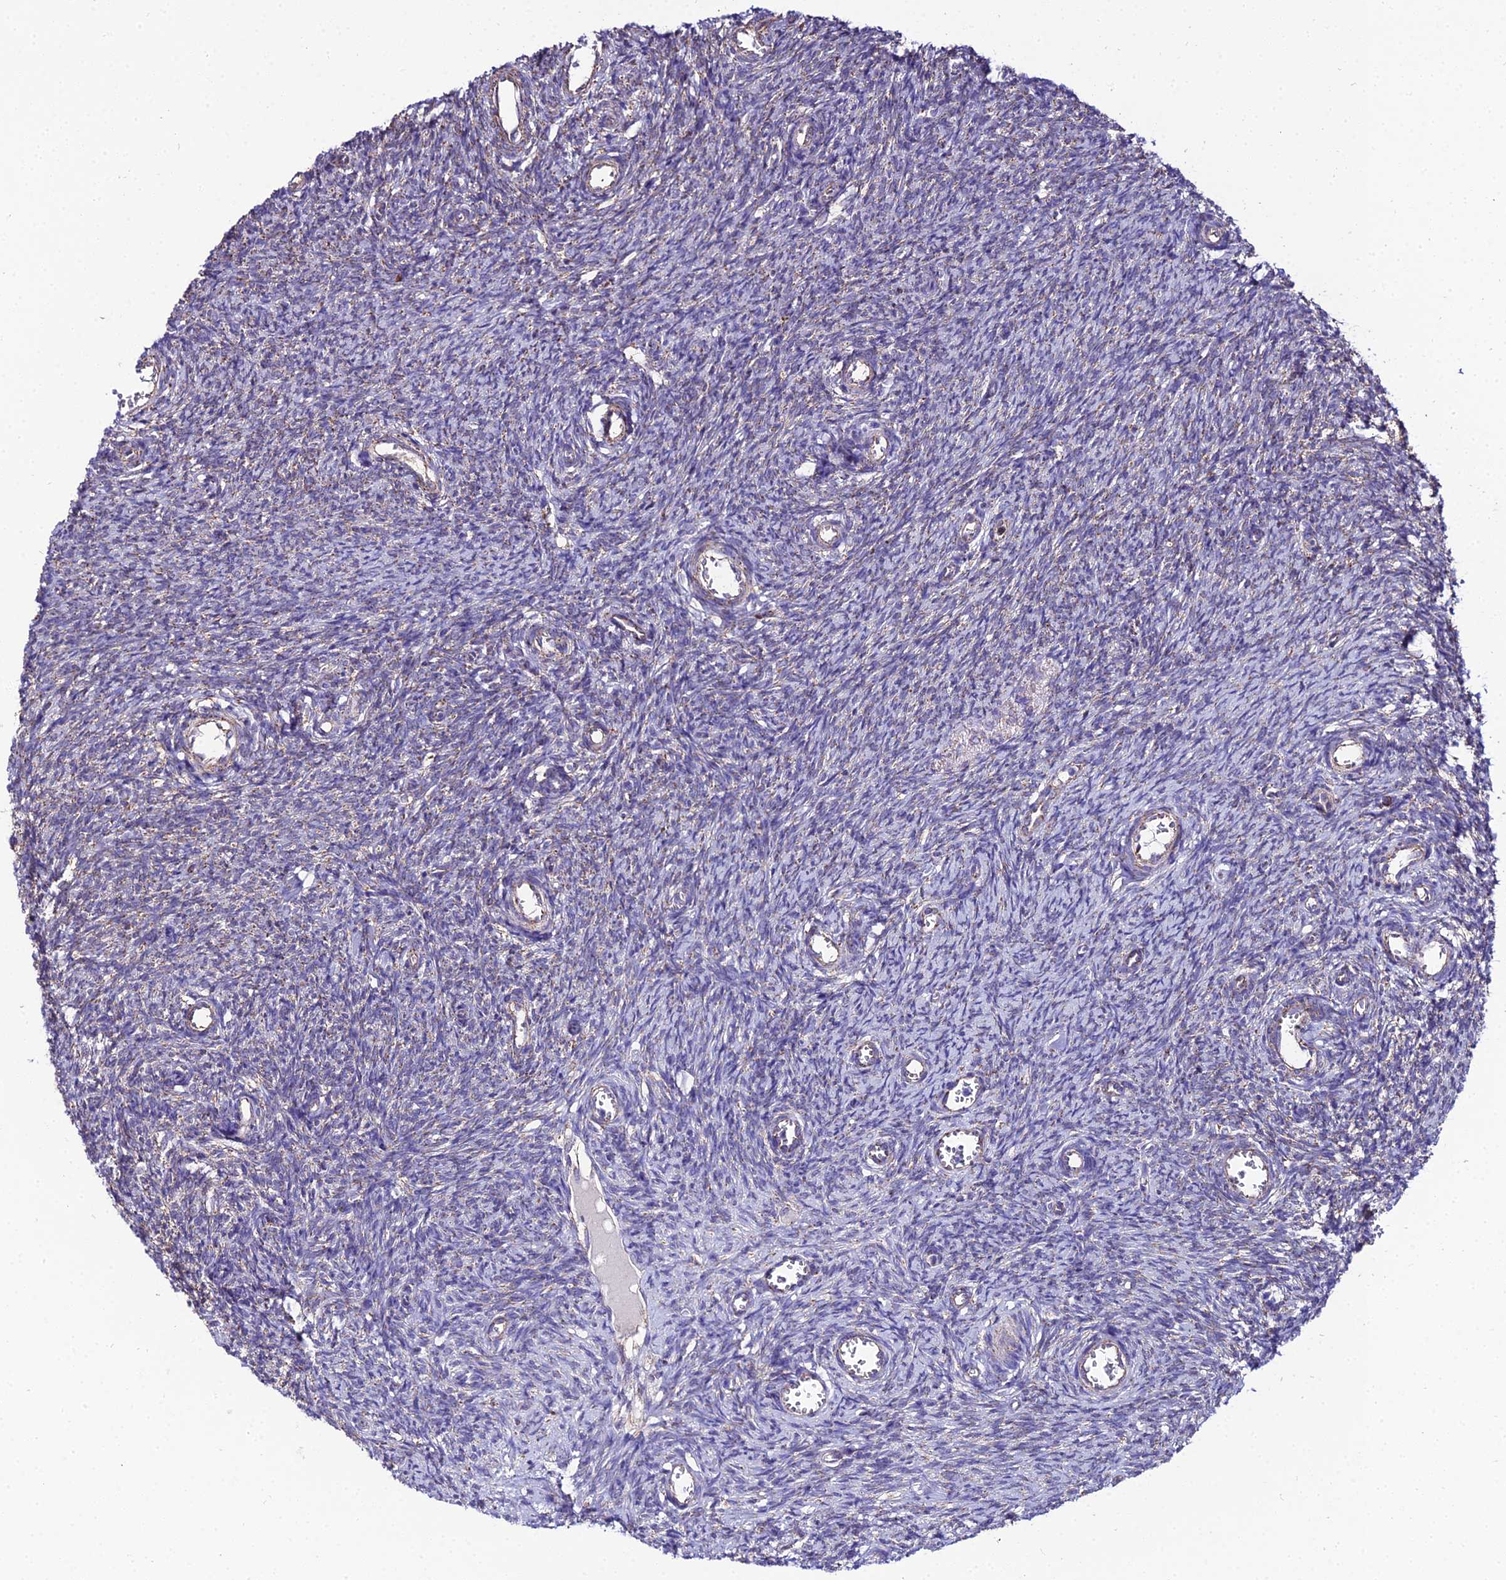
{"staining": {"intensity": "moderate", "quantity": "<25%", "location": "nuclear"}, "tissue": "ovary", "cell_type": "Follicle cells", "image_type": "normal", "snomed": [{"axis": "morphology", "description": "Normal tissue, NOS"}, {"axis": "topography", "description": "Ovary"}], "caption": "Protein analysis of normal ovary displays moderate nuclear positivity in about <25% of follicle cells.", "gene": "PSMD2", "patient": {"sex": "female", "age": 44}}